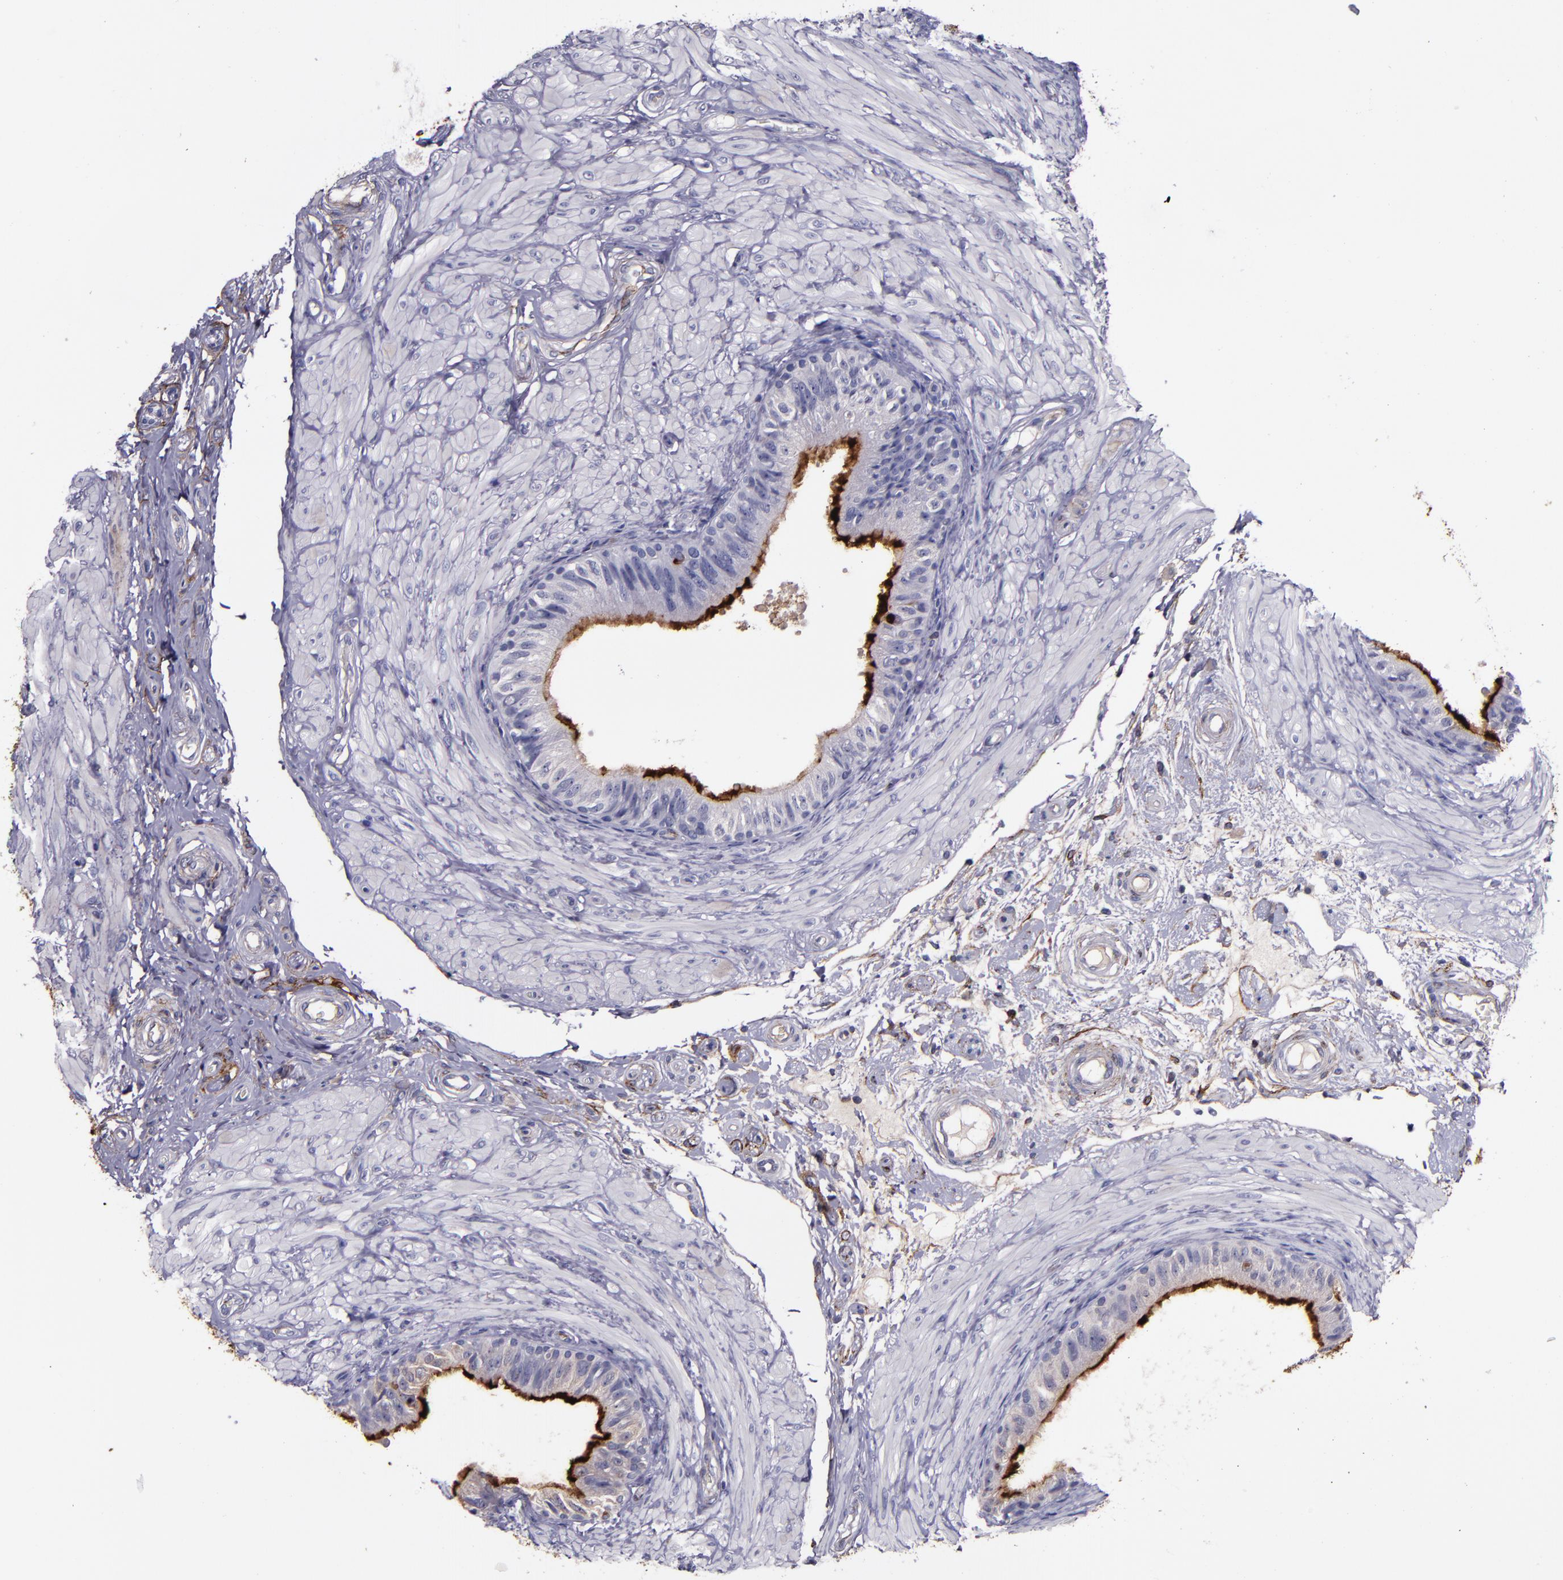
{"staining": {"intensity": "strong", "quantity": ">75%", "location": "cytoplasmic/membranous"}, "tissue": "epididymis", "cell_type": "Glandular cells", "image_type": "normal", "snomed": [{"axis": "morphology", "description": "Normal tissue, NOS"}, {"axis": "topography", "description": "Epididymis"}], "caption": "A micrograph of epididymis stained for a protein displays strong cytoplasmic/membranous brown staining in glandular cells. (IHC, brightfield microscopy, high magnification).", "gene": "MFGE8", "patient": {"sex": "male", "age": 68}}